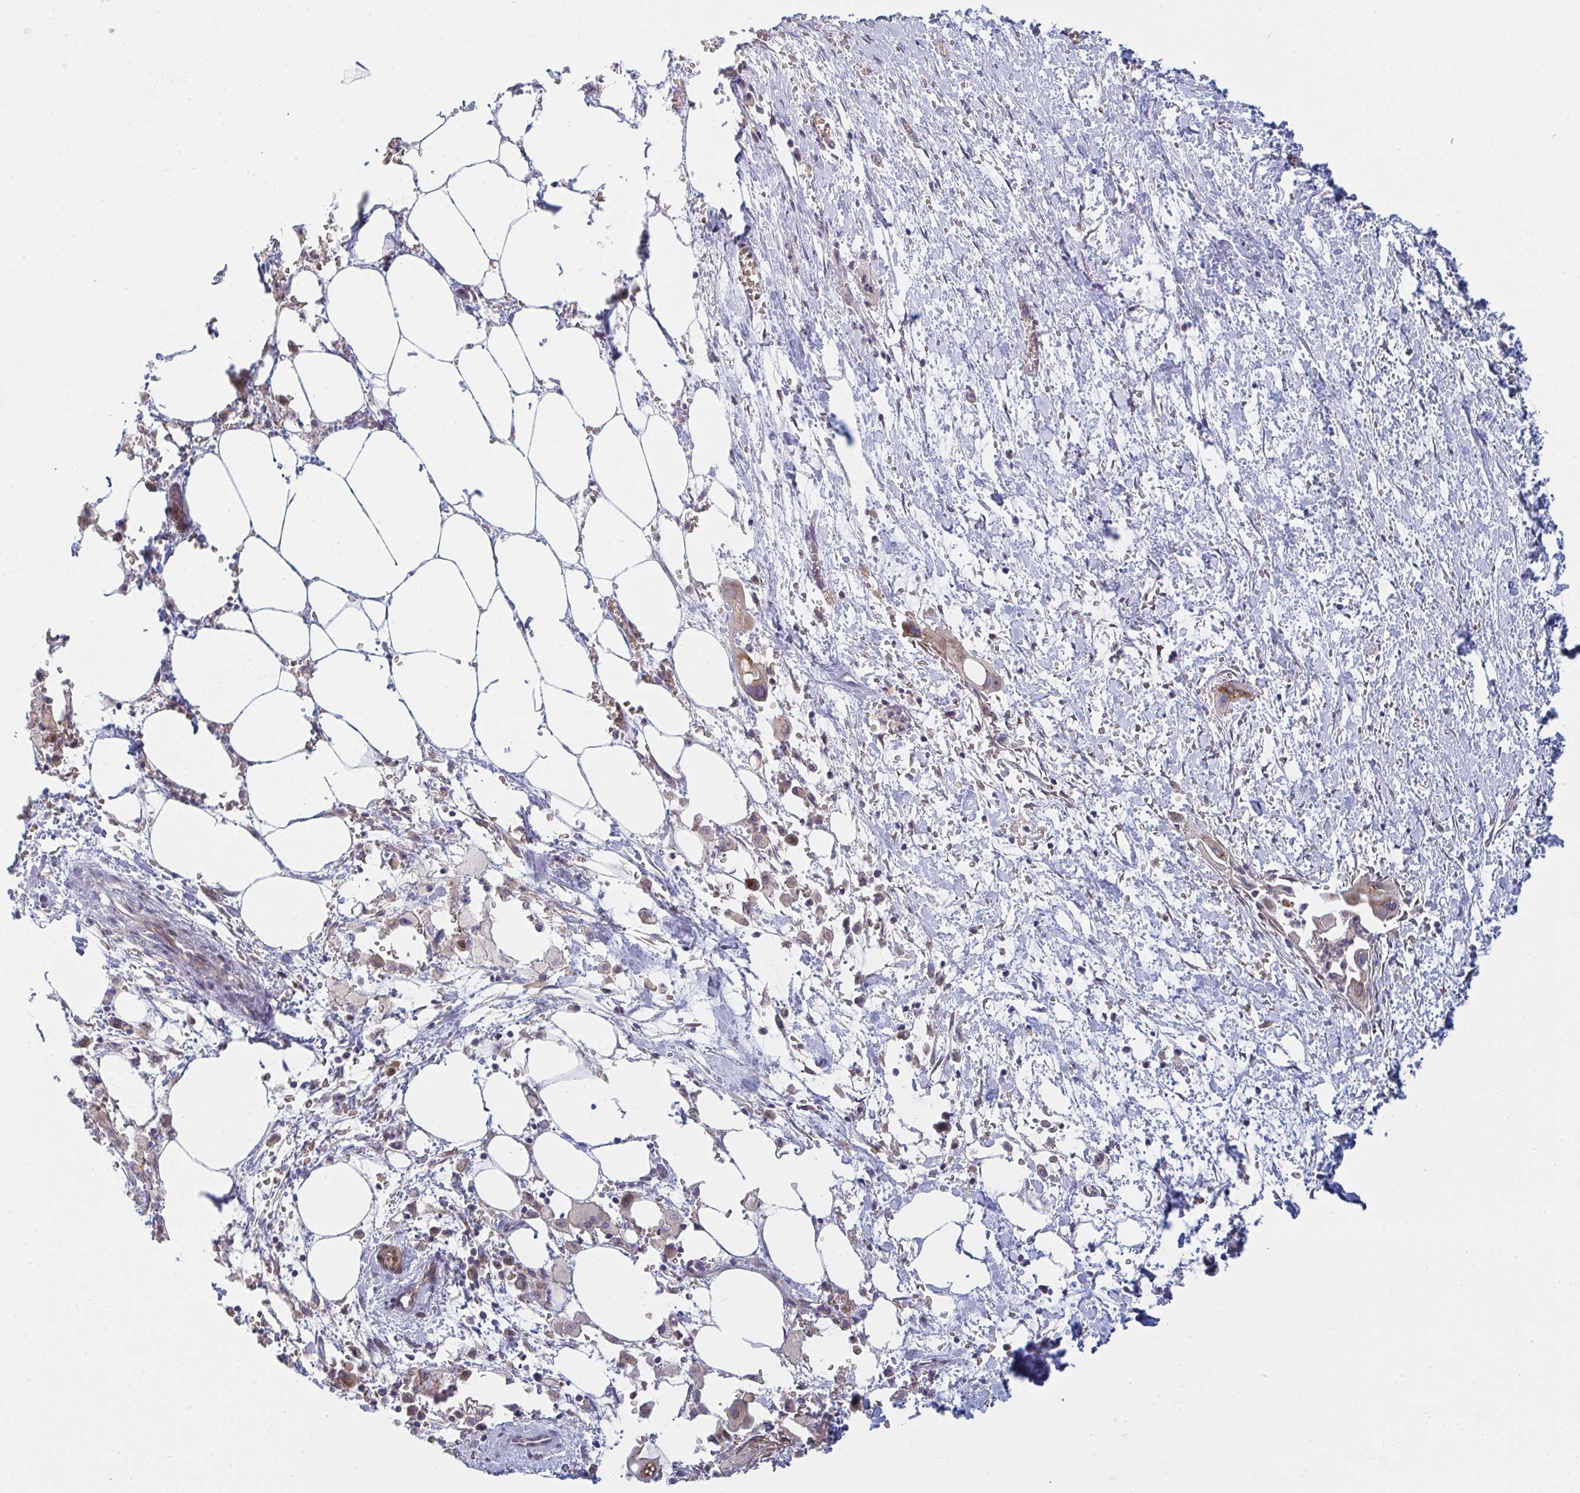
{"staining": {"intensity": "weak", "quantity": "25%-75%", "location": "cytoplasmic/membranous"}, "tissue": "pancreatic cancer", "cell_type": "Tumor cells", "image_type": "cancer", "snomed": [{"axis": "morphology", "description": "Adenocarcinoma, NOS"}, {"axis": "topography", "description": "Pancreas"}], "caption": "The image reveals immunohistochemical staining of pancreatic cancer. There is weak cytoplasmic/membranous expression is appreciated in about 25%-75% of tumor cells. Using DAB (3,3'-diaminobenzidine) (brown) and hematoxylin (blue) stains, captured at high magnification using brightfield microscopy.", "gene": "TNFSF4", "patient": {"sex": "male", "age": 61}}